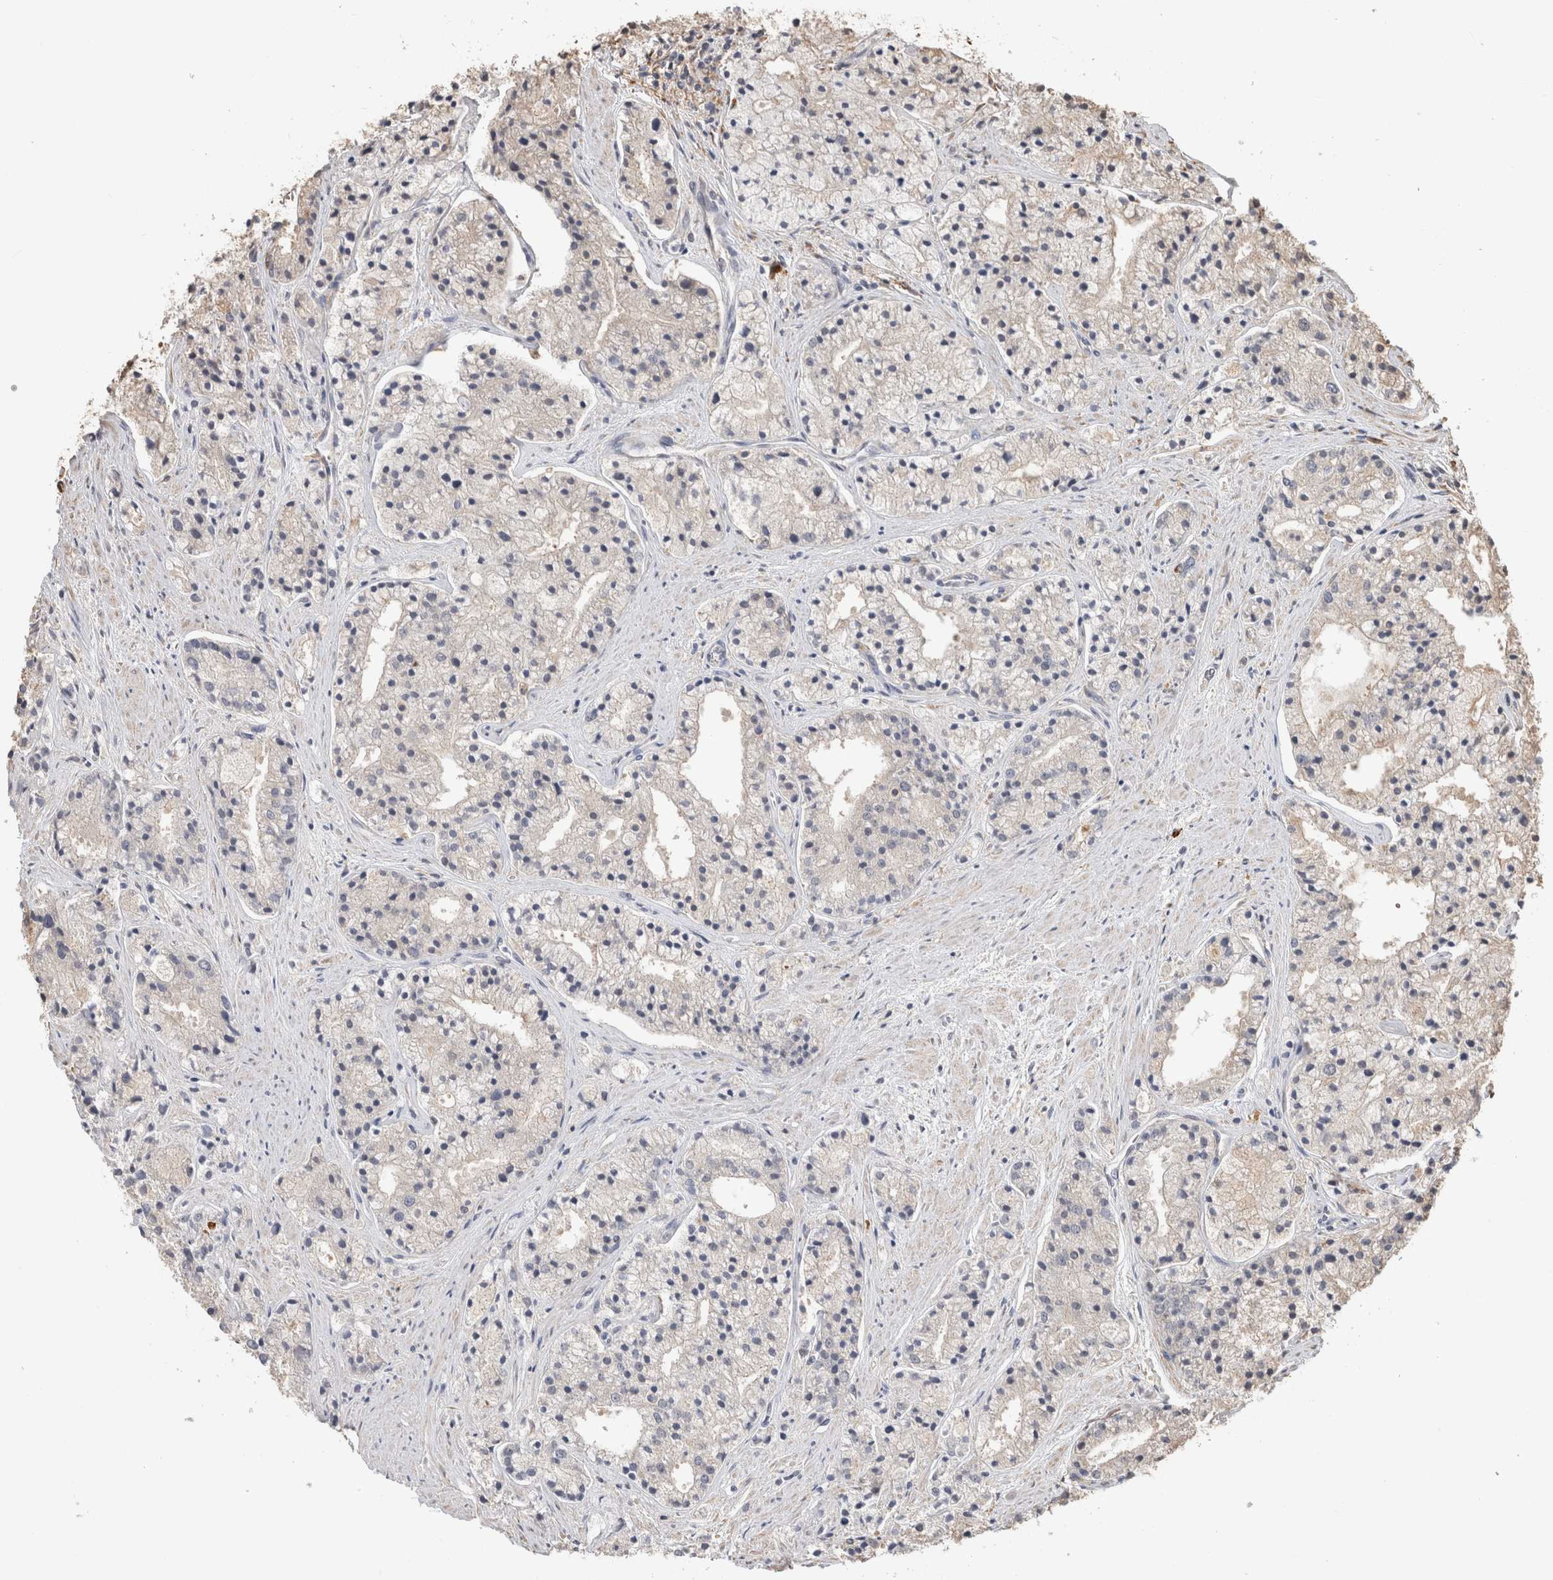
{"staining": {"intensity": "negative", "quantity": "none", "location": "none"}, "tissue": "prostate cancer", "cell_type": "Tumor cells", "image_type": "cancer", "snomed": [{"axis": "morphology", "description": "Adenocarcinoma, High grade"}, {"axis": "topography", "description": "Prostate"}], "caption": "IHC histopathology image of neoplastic tissue: prostate cancer (high-grade adenocarcinoma) stained with DAB (3,3'-diaminobenzidine) reveals no significant protein expression in tumor cells.", "gene": "CLIP1", "patient": {"sex": "male", "age": 50}}